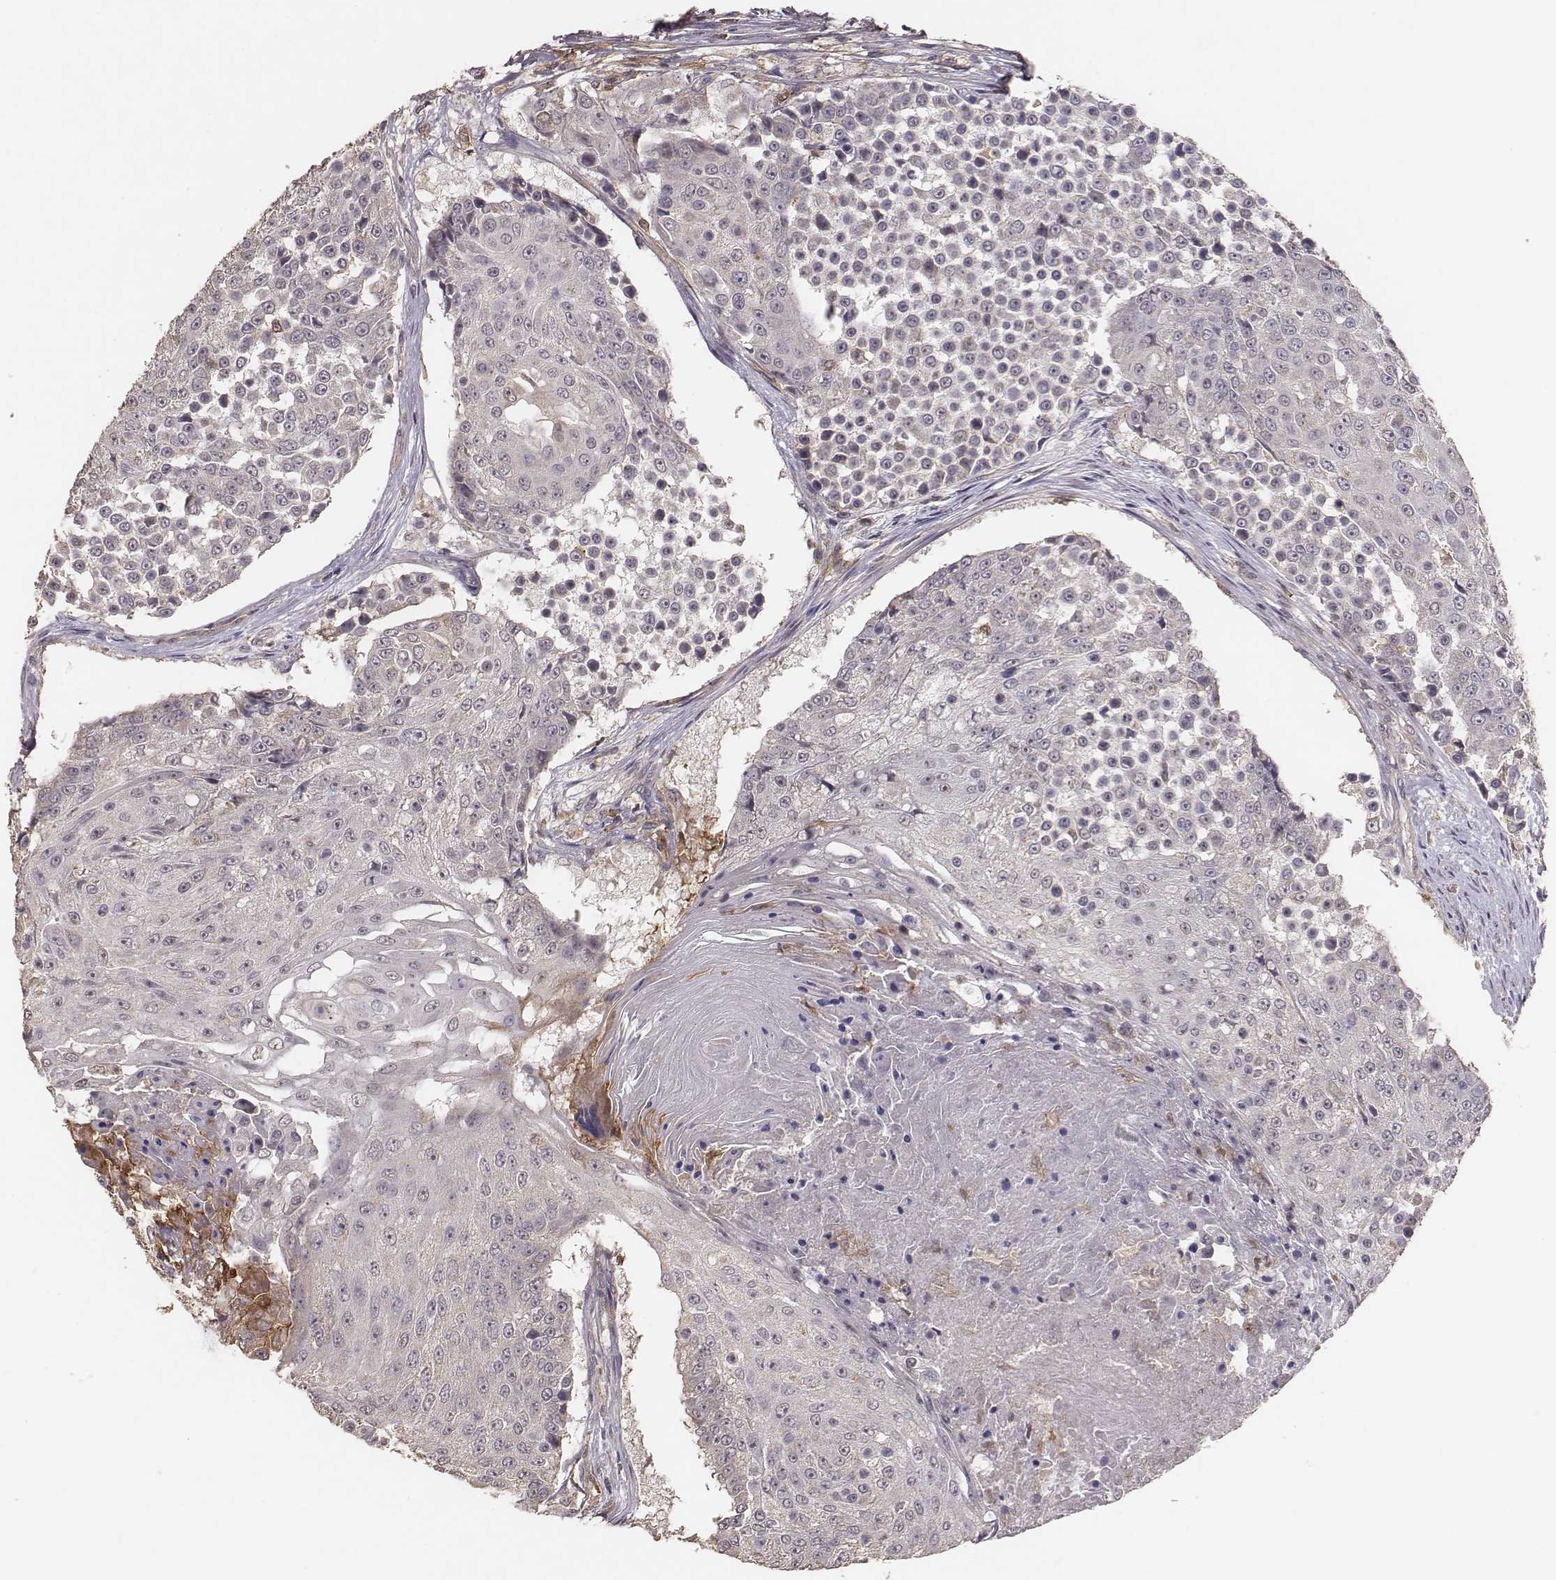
{"staining": {"intensity": "negative", "quantity": "none", "location": "none"}, "tissue": "urothelial cancer", "cell_type": "Tumor cells", "image_type": "cancer", "snomed": [{"axis": "morphology", "description": "Urothelial carcinoma, High grade"}, {"axis": "topography", "description": "Urinary bladder"}], "caption": "IHC of urothelial cancer exhibits no staining in tumor cells.", "gene": "PILRA", "patient": {"sex": "female", "age": 63}}